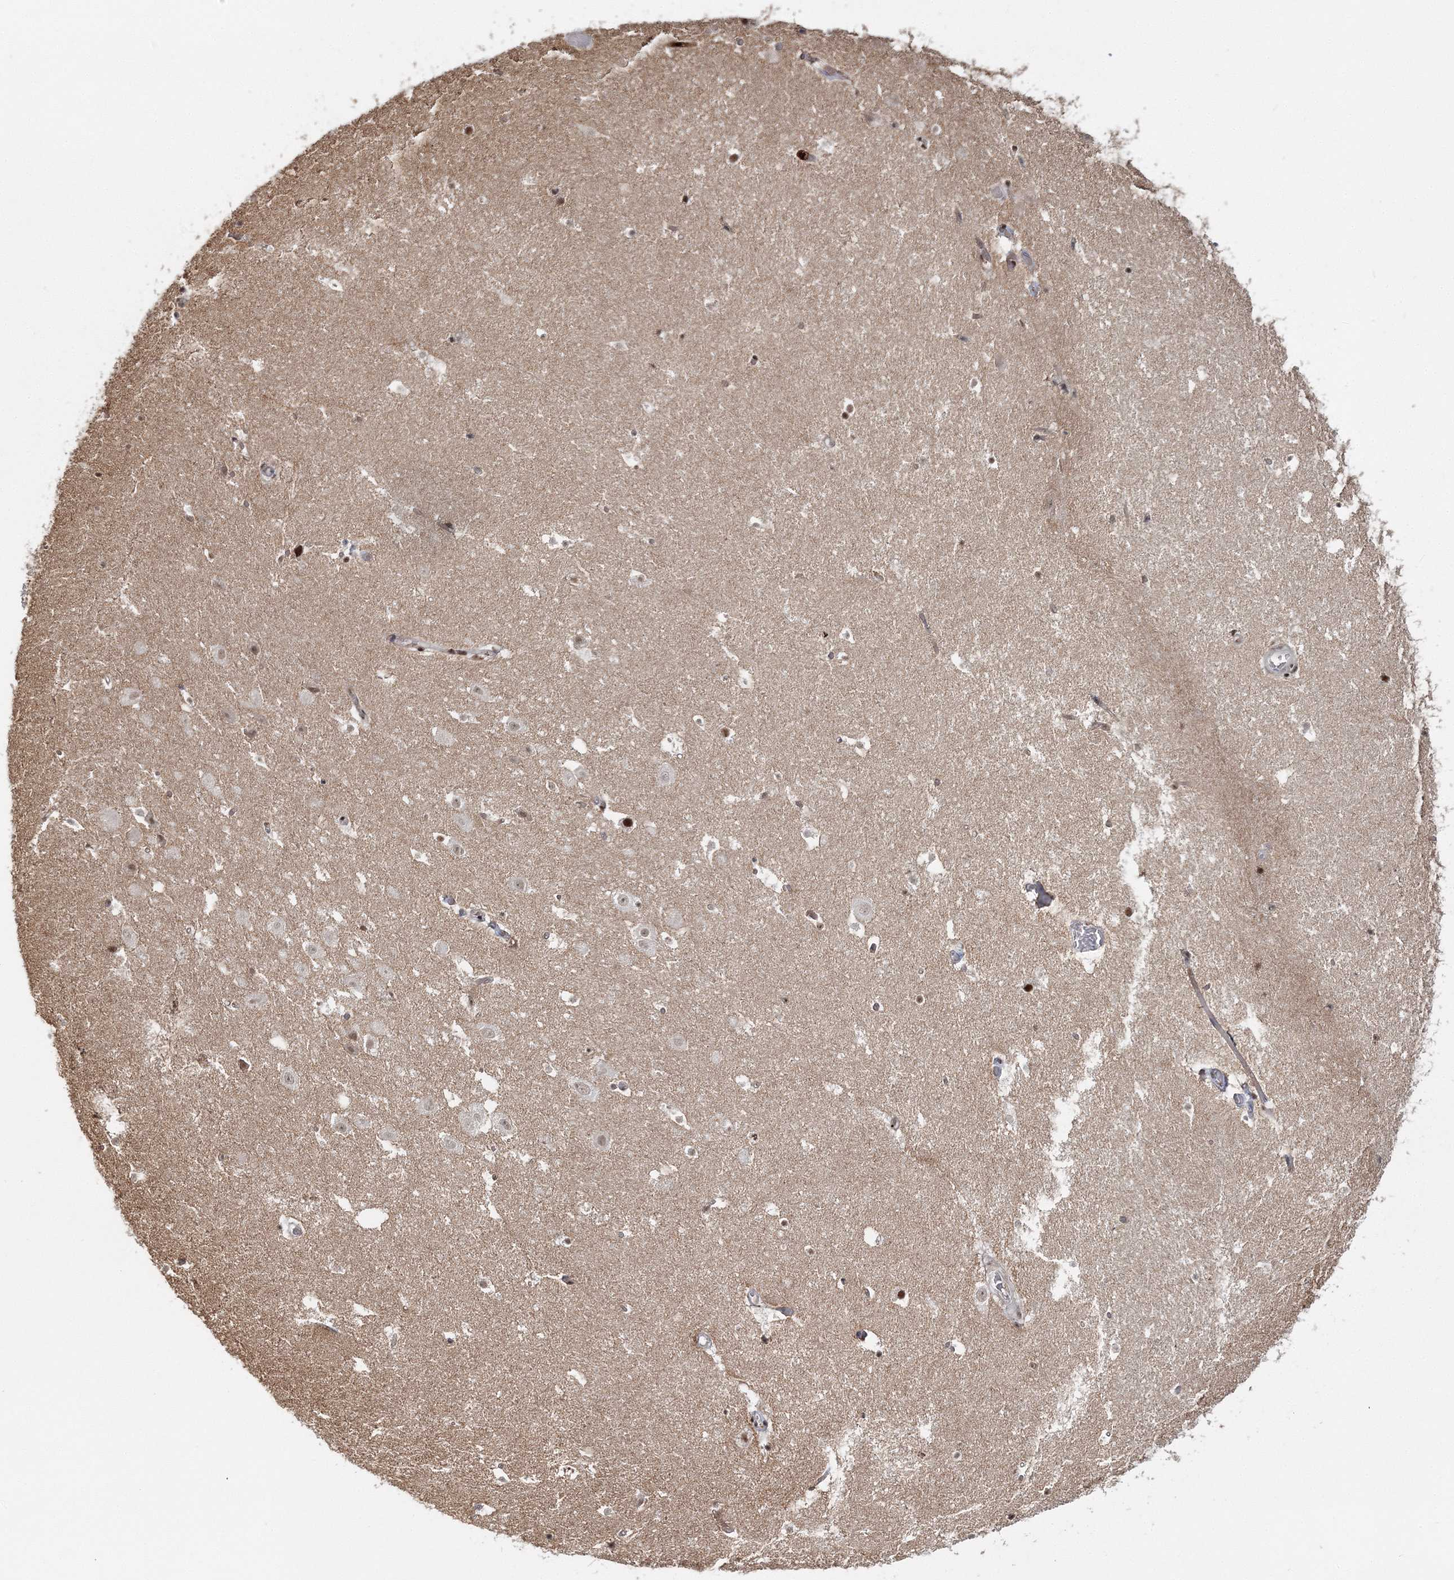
{"staining": {"intensity": "moderate", "quantity": ">75%", "location": "nuclear"}, "tissue": "hippocampus", "cell_type": "Glial cells", "image_type": "normal", "snomed": [{"axis": "morphology", "description": "Normal tissue, NOS"}, {"axis": "topography", "description": "Hippocampus"}], "caption": "Protein positivity by IHC shows moderate nuclear staining in about >75% of glial cells in unremarkable hippocampus. (brown staining indicates protein expression, while blue staining denotes nuclei).", "gene": "ENSG00000290315", "patient": {"sex": "female", "age": 52}}